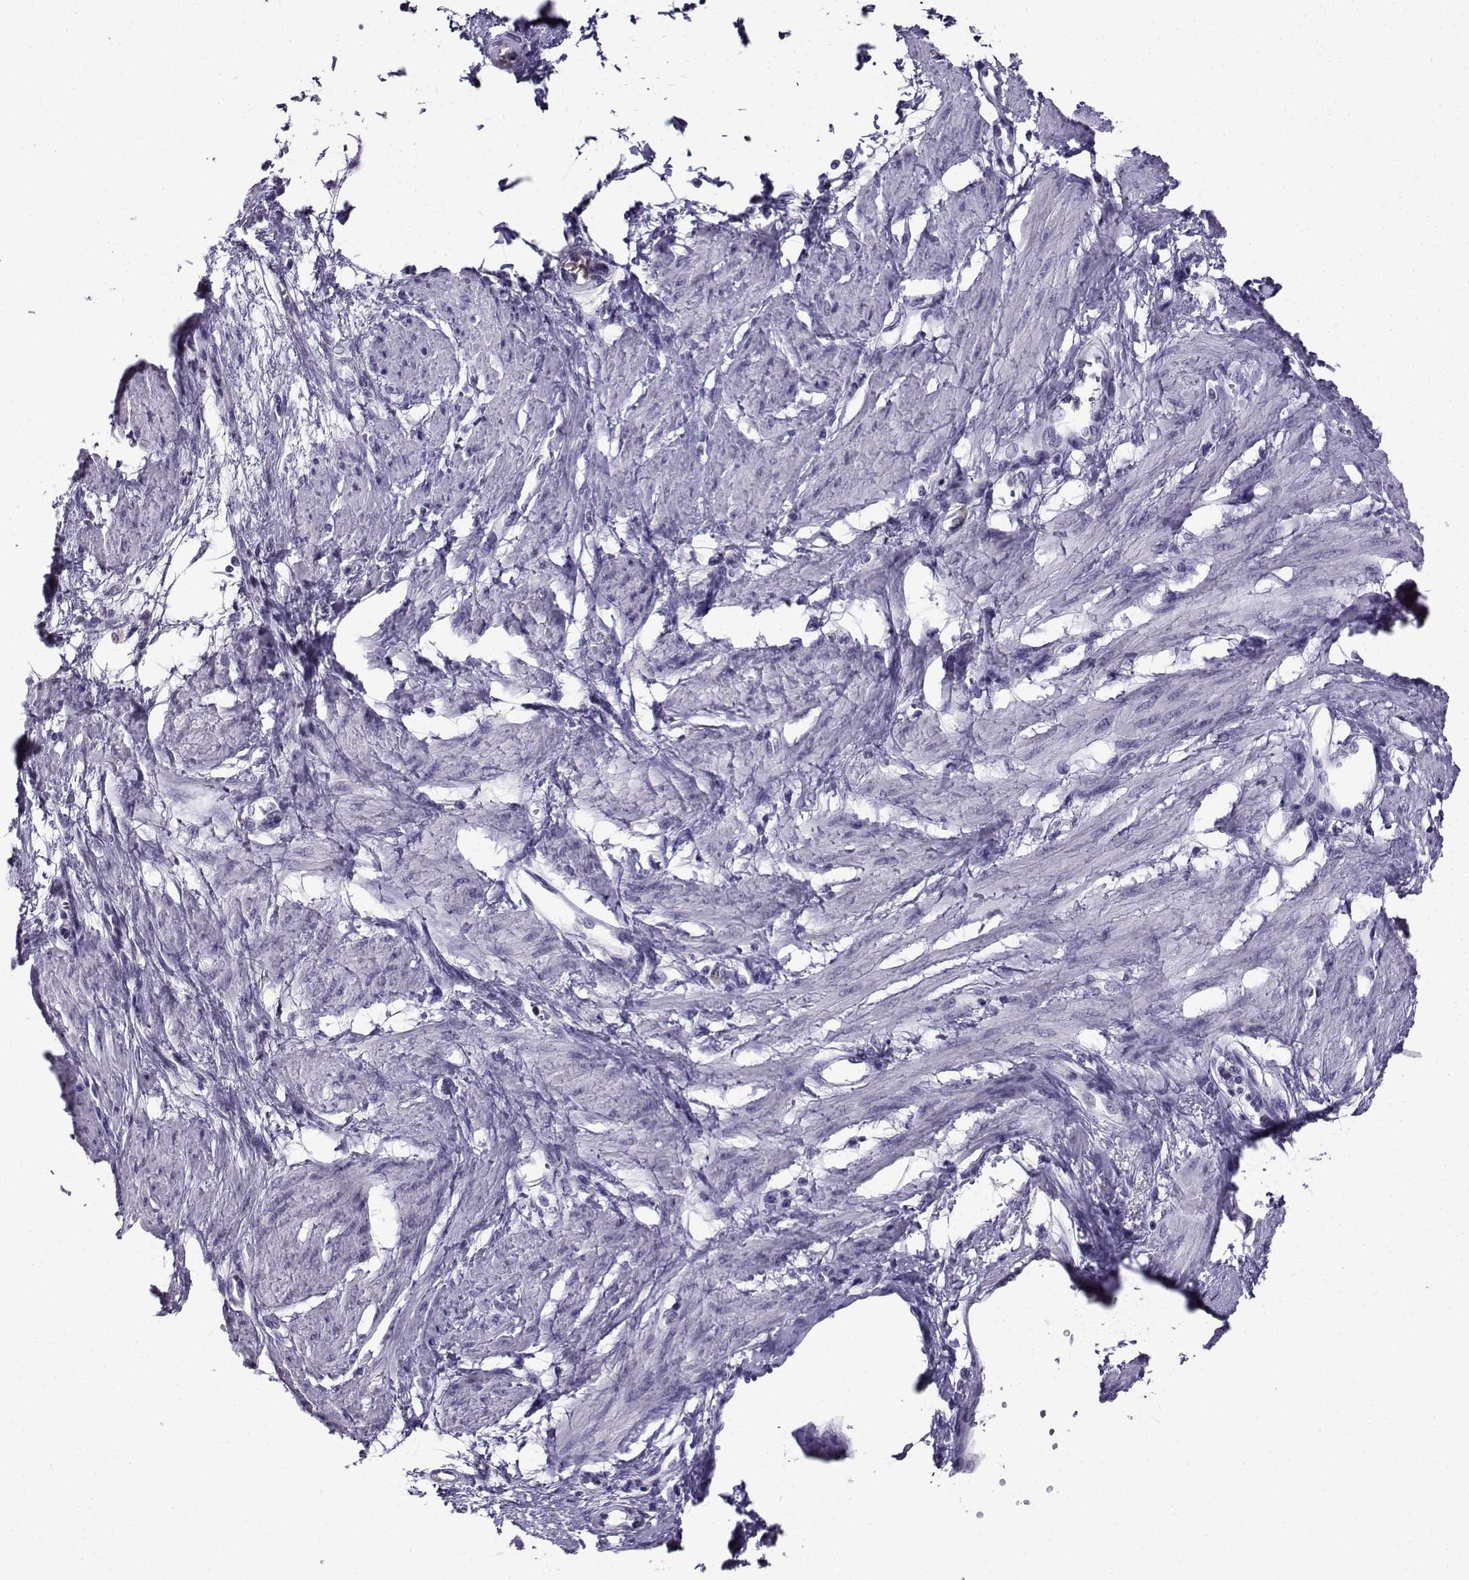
{"staining": {"intensity": "negative", "quantity": "none", "location": "none"}, "tissue": "smooth muscle", "cell_type": "Smooth muscle cells", "image_type": "normal", "snomed": [{"axis": "morphology", "description": "Normal tissue, NOS"}, {"axis": "topography", "description": "Smooth muscle"}, {"axis": "topography", "description": "Uterus"}], "caption": "Immunohistochemistry (IHC) of normal human smooth muscle demonstrates no expression in smooth muscle cells.", "gene": "LRFN2", "patient": {"sex": "female", "age": 39}}